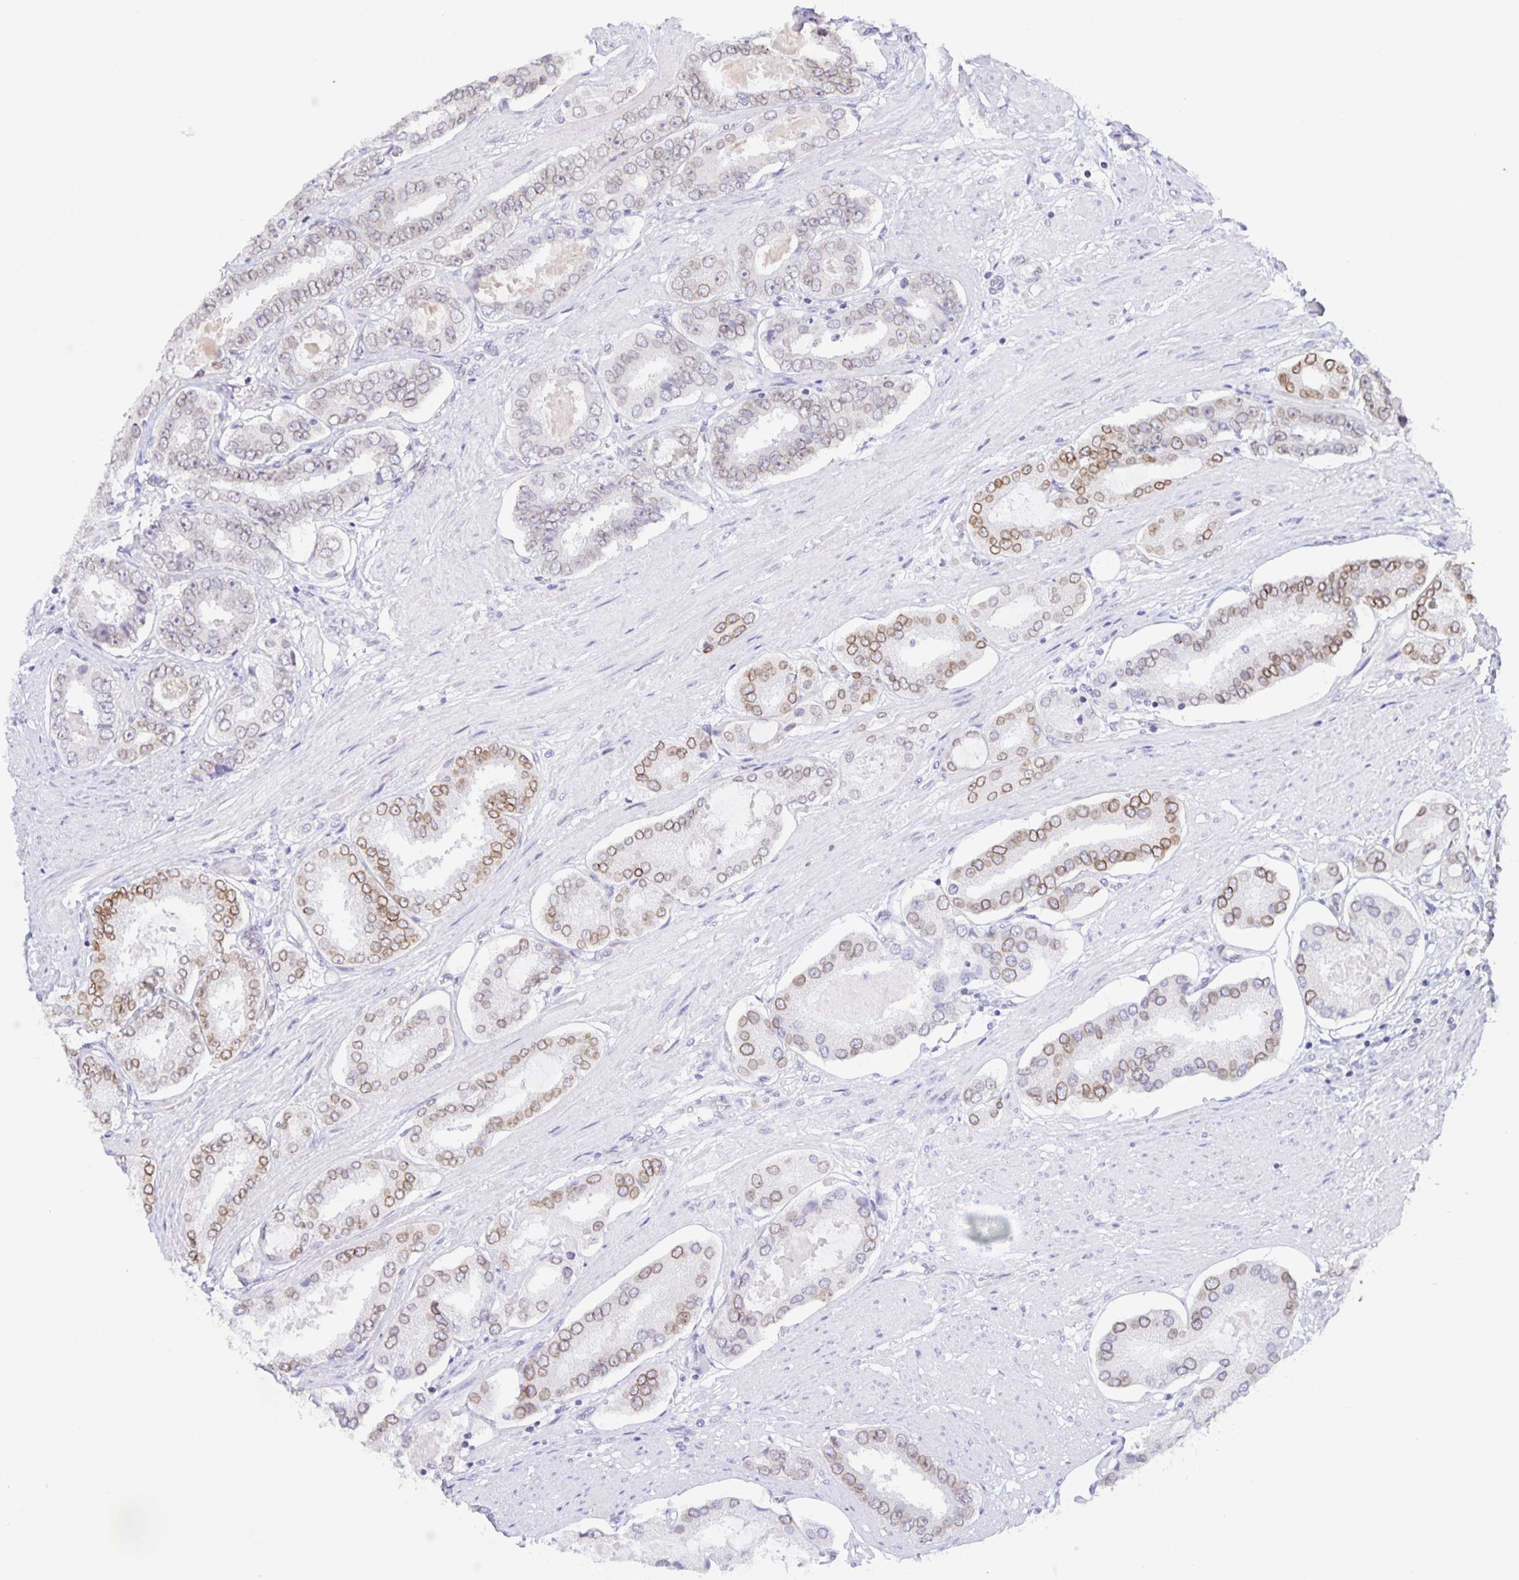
{"staining": {"intensity": "moderate", "quantity": "25%-75%", "location": "cytoplasmic/membranous,nuclear"}, "tissue": "prostate cancer", "cell_type": "Tumor cells", "image_type": "cancer", "snomed": [{"axis": "morphology", "description": "Adenocarcinoma, High grade"}, {"axis": "topography", "description": "Prostate"}], "caption": "Prostate high-grade adenocarcinoma stained with immunohistochemistry shows moderate cytoplasmic/membranous and nuclear positivity in approximately 25%-75% of tumor cells.", "gene": "SYNE2", "patient": {"sex": "male", "age": 63}}